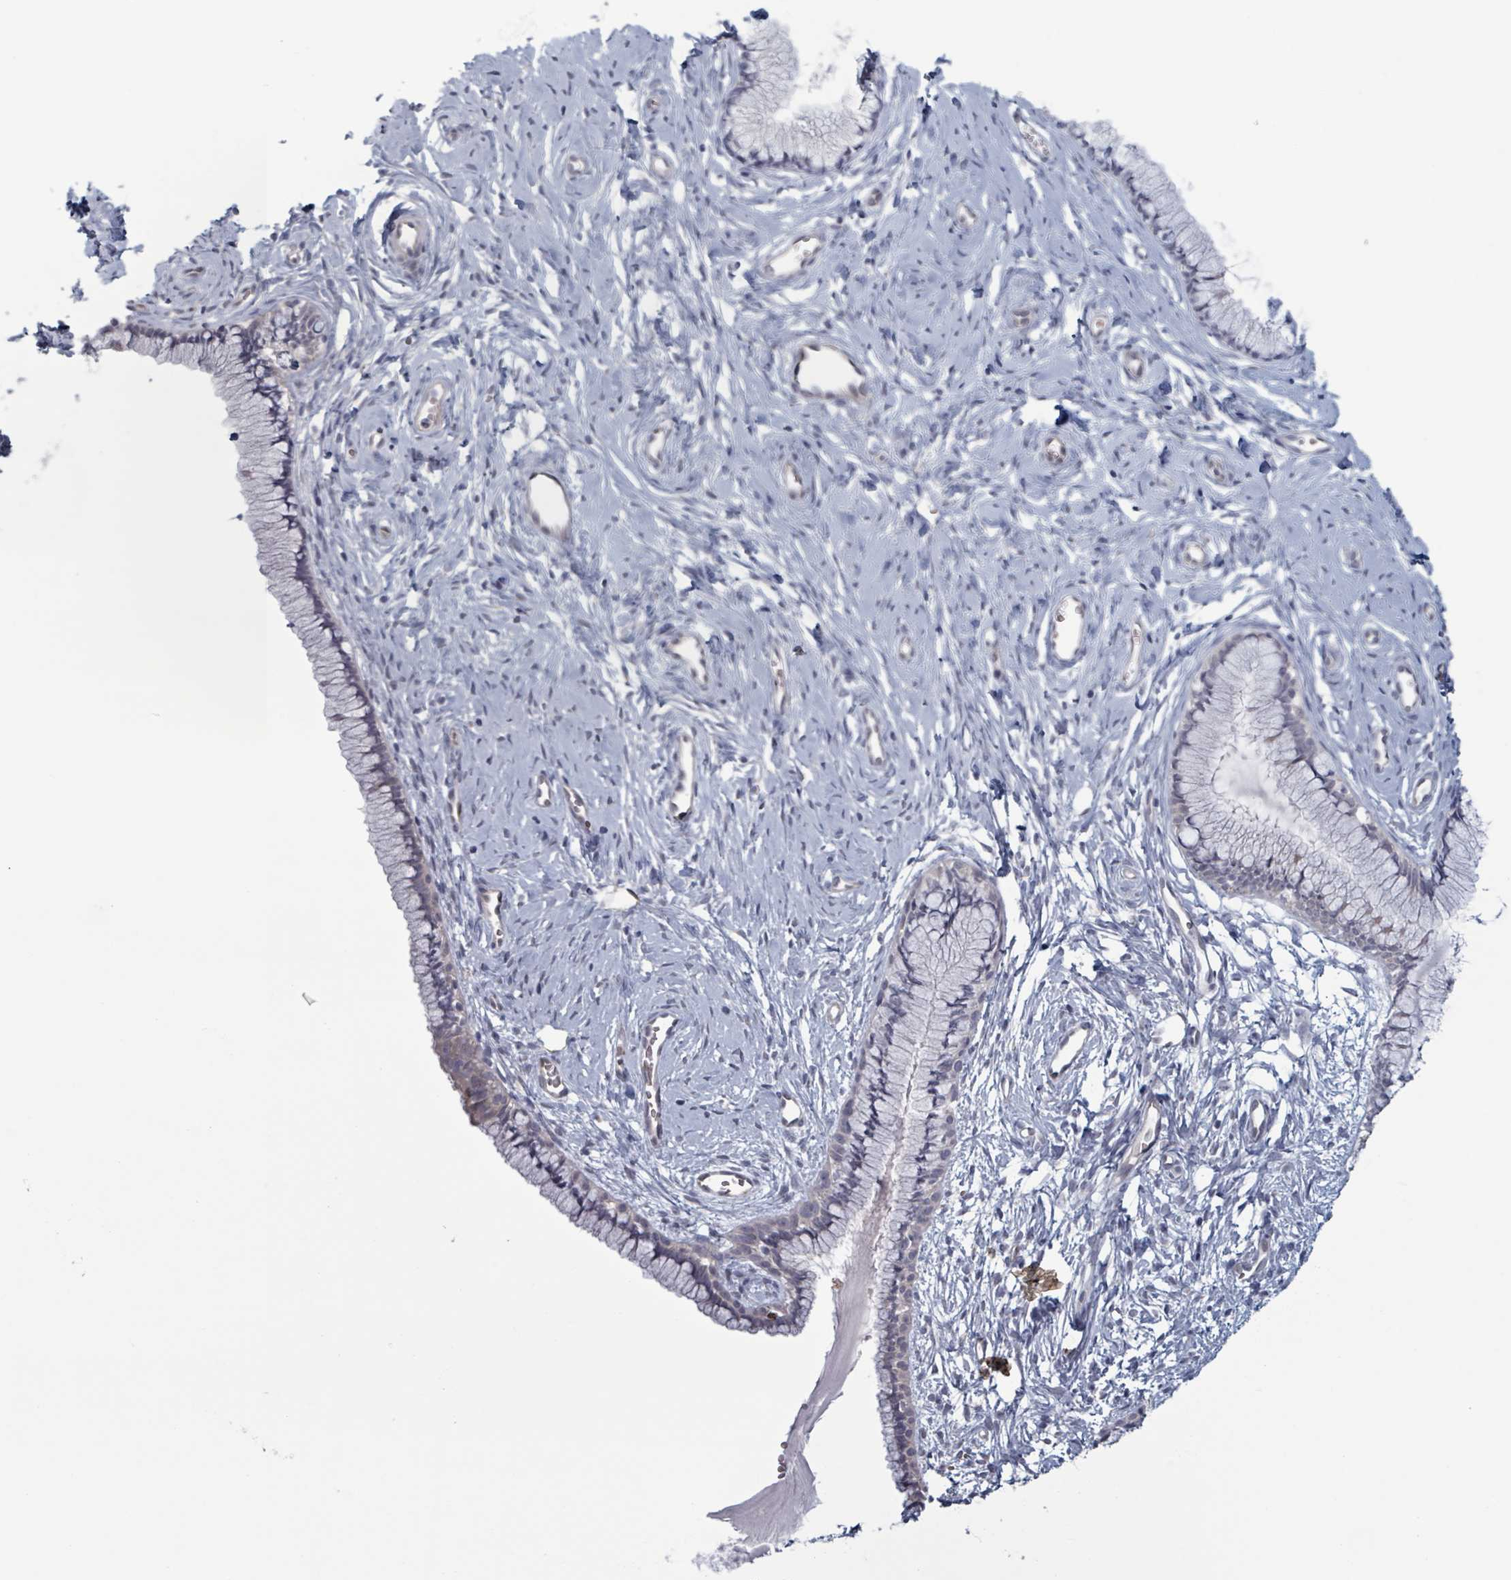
{"staining": {"intensity": "weak", "quantity": "<25%", "location": "cytoplasmic/membranous"}, "tissue": "cervix", "cell_type": "Glandular cells", "image_type": "normal", "snomed": [{"axis": "morphology", "description": "Normal tissue, NOS"}, {"axis": "topography", "description": "Cervix"}], "caption": "An IHC histopathology image of benign cervix is shown. There is no staining in glandular cells of cervix. Brightfield microscopy of IHC stained with DAB (3,3'-diaminobenzidine) (brown) and hematoxylin (blue), captured at high magnification.", "gene": "FKBP1A", "patient": {"sex": "female", "age": 40}}